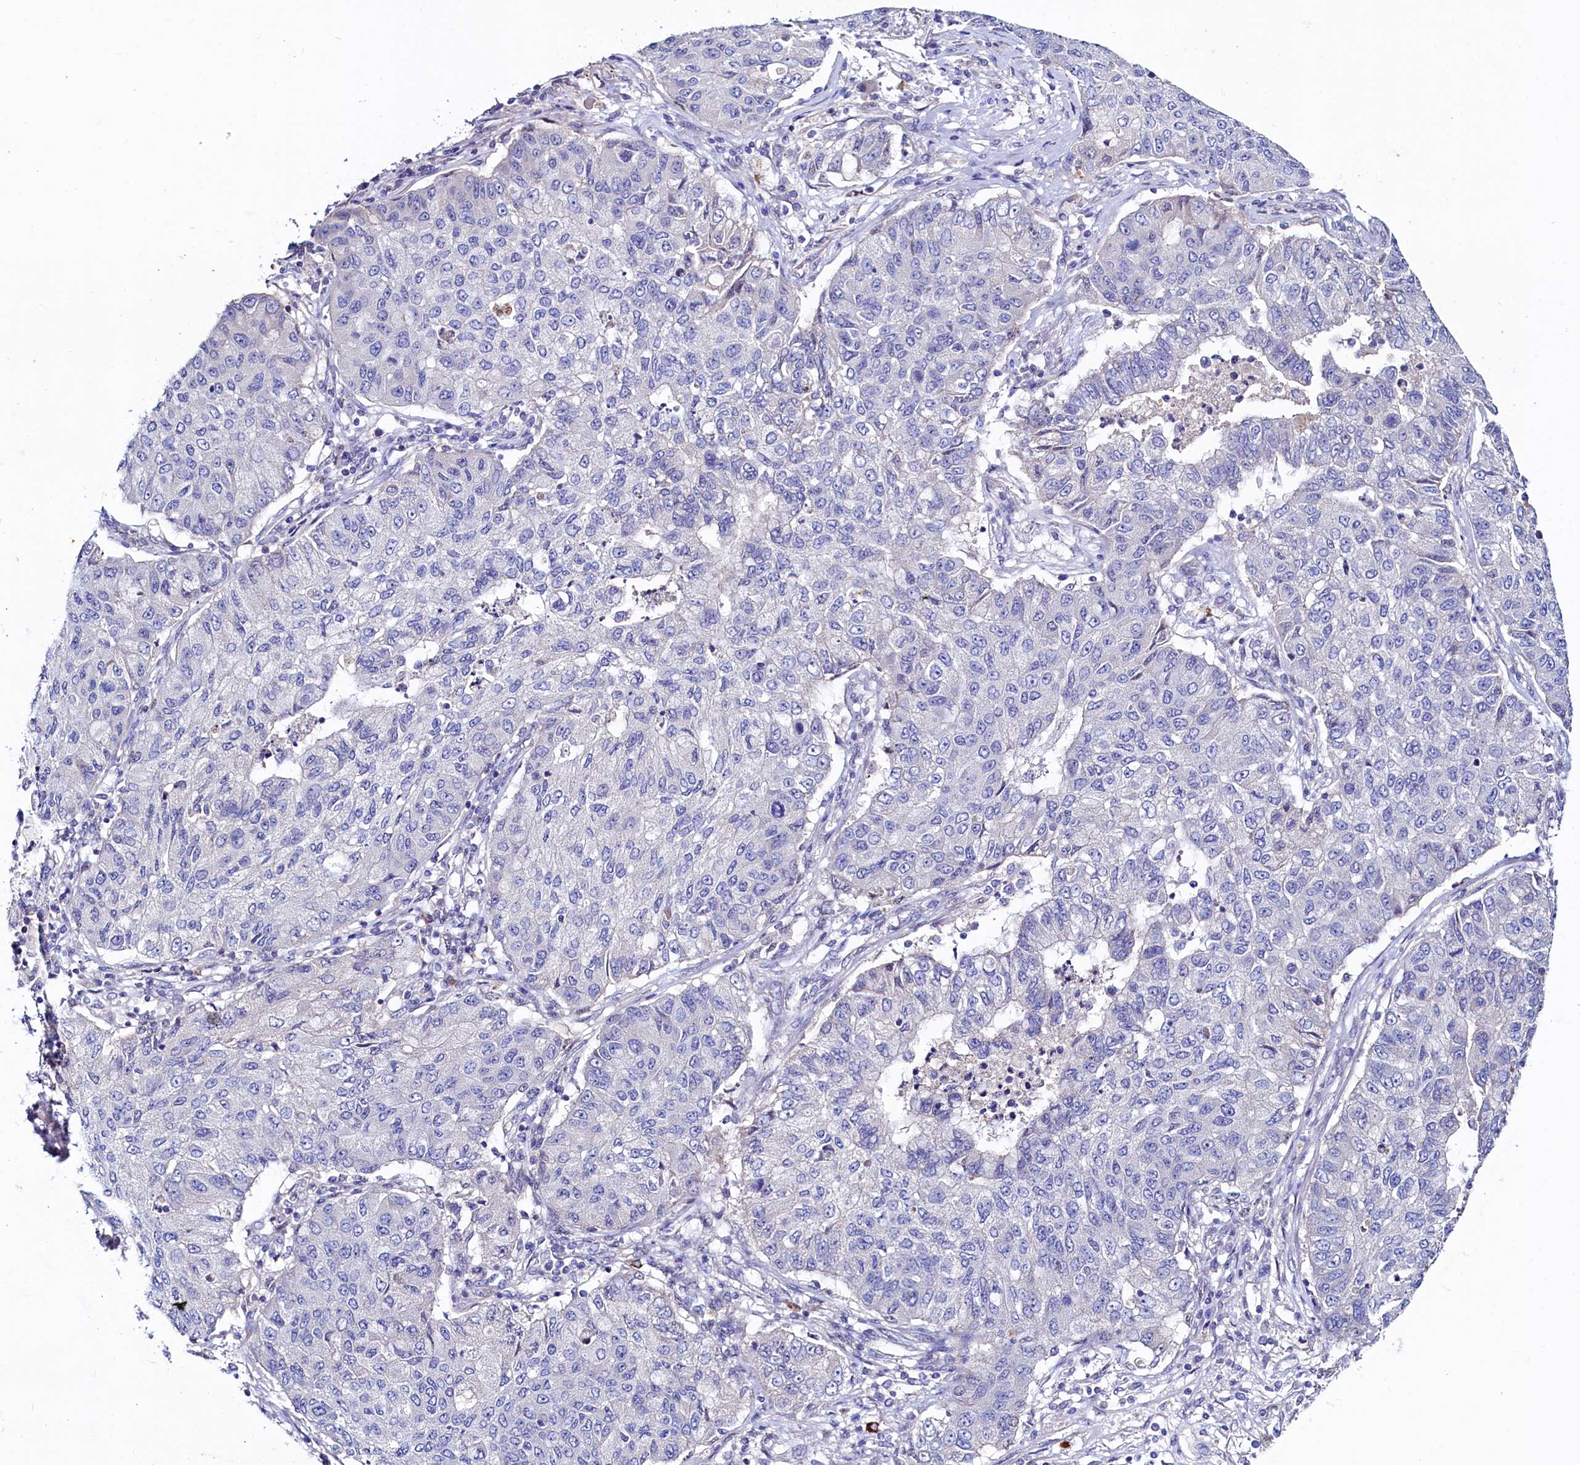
{"staining": {"intensity": "negative", "quantity": "none", "location": "none"}, "tissue": "lung cancer", "cell_type": "Tumor cells", "image_type": "cancer", "snomed": [{"axis": "morphology", "description": "Squamous cell carcinoma, NOS"}, {"axis": "topography", "description": "Lung"}], "caption": "Tumor cells show no significant protein positivity in lung cancer (squamous cell carcinoma).", "gene": "ASTE1", "patient": {"sex": "male", "age": 74}}